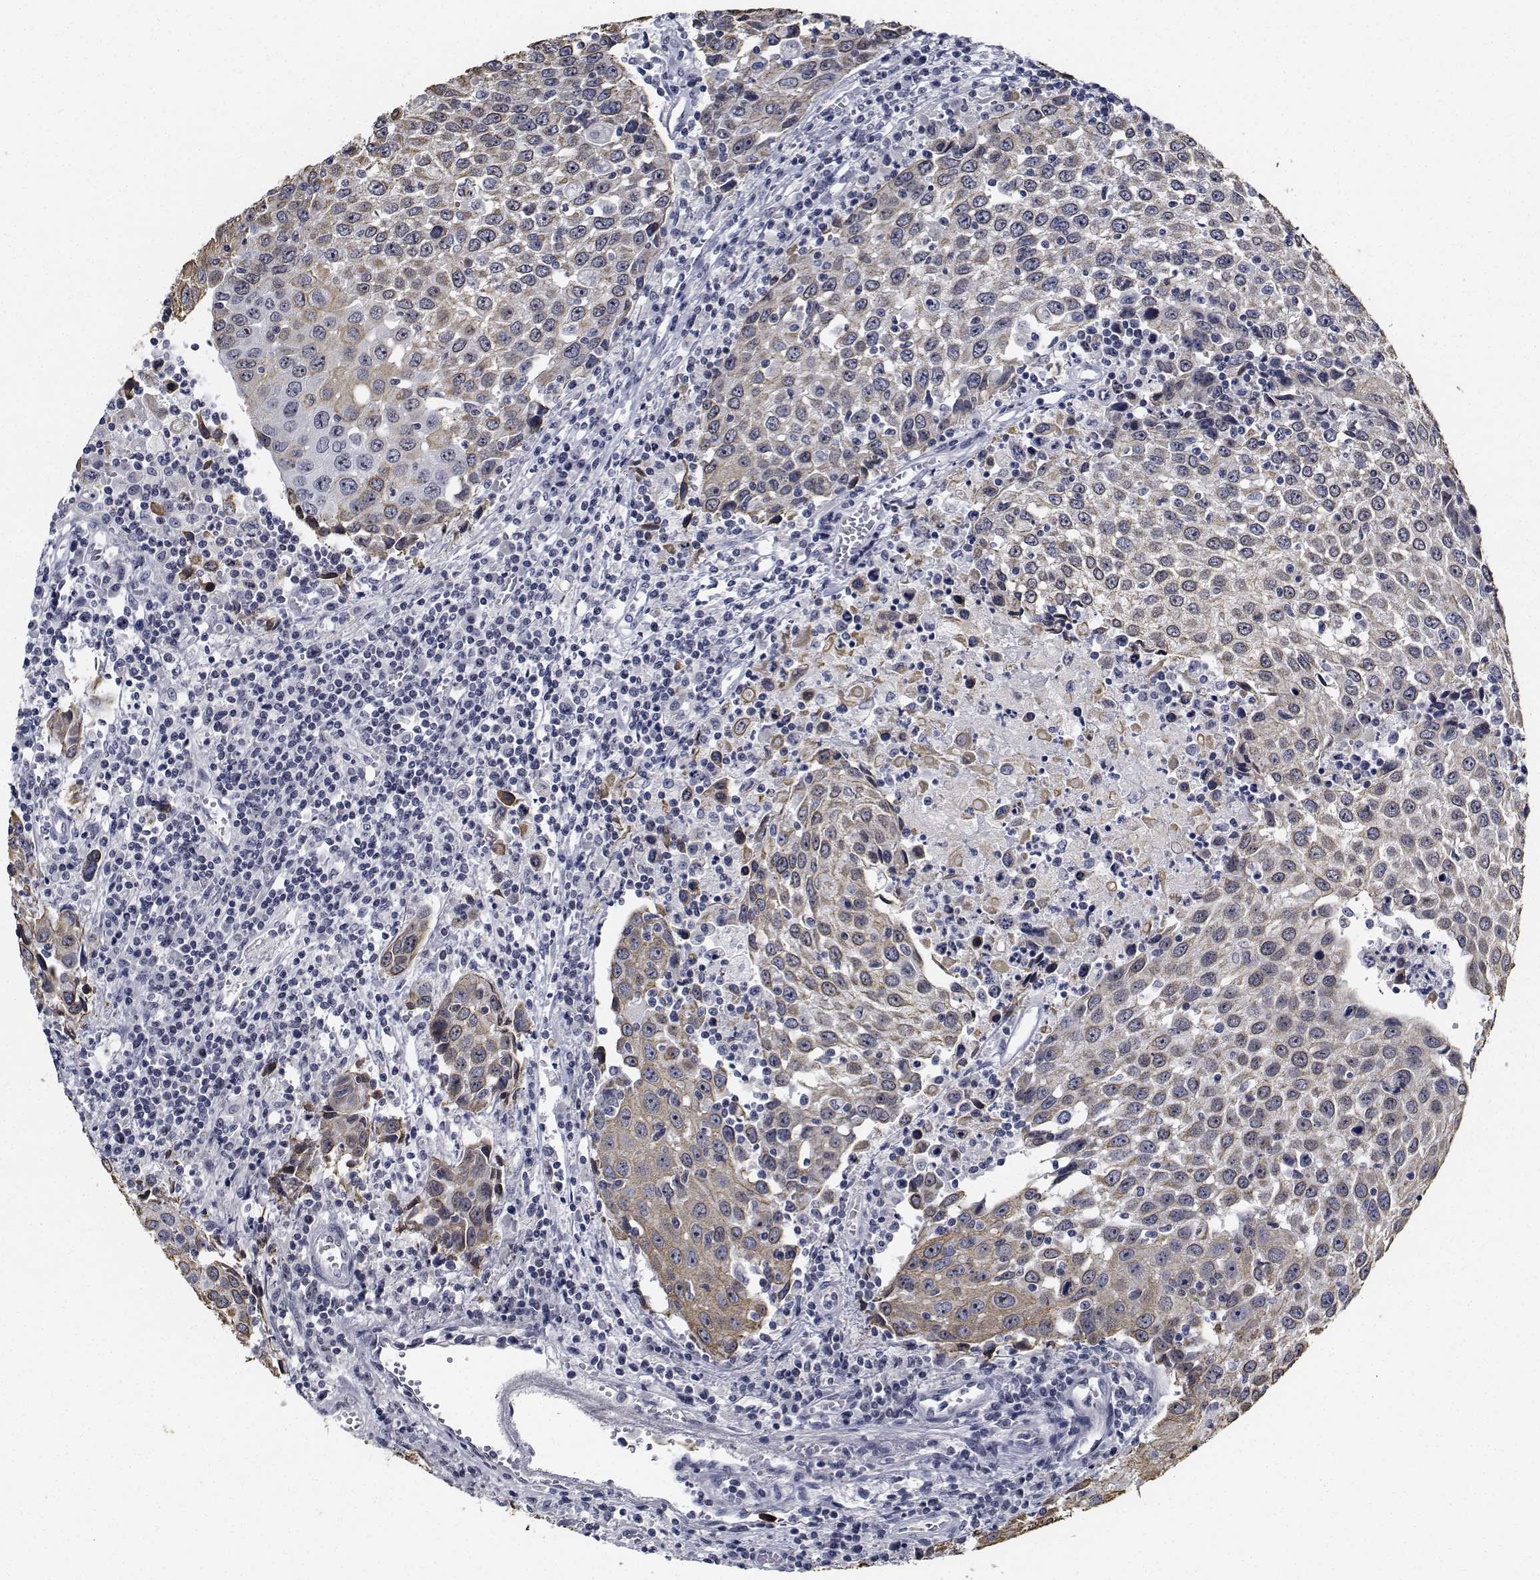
{"staining": {"intensity": "weak", "quantity": "<25%", "location": "cytoplasmic/membranous"}, "tissue": "urothelial cancer", "cell_type": "Tumor cells", "image_type": "cancer", "snomed": [{"axis": "morphology", "description": "Urothelial carcinoma, High grade"}, {"axis": "topography", "description": "Urinary bladder"}], "caption": "Immunohistochemical staining of human urothelial cancer shows no significant expression in tumor cells.", "gene": "NVL", "patient": {"sex": "female", "age": 85}}